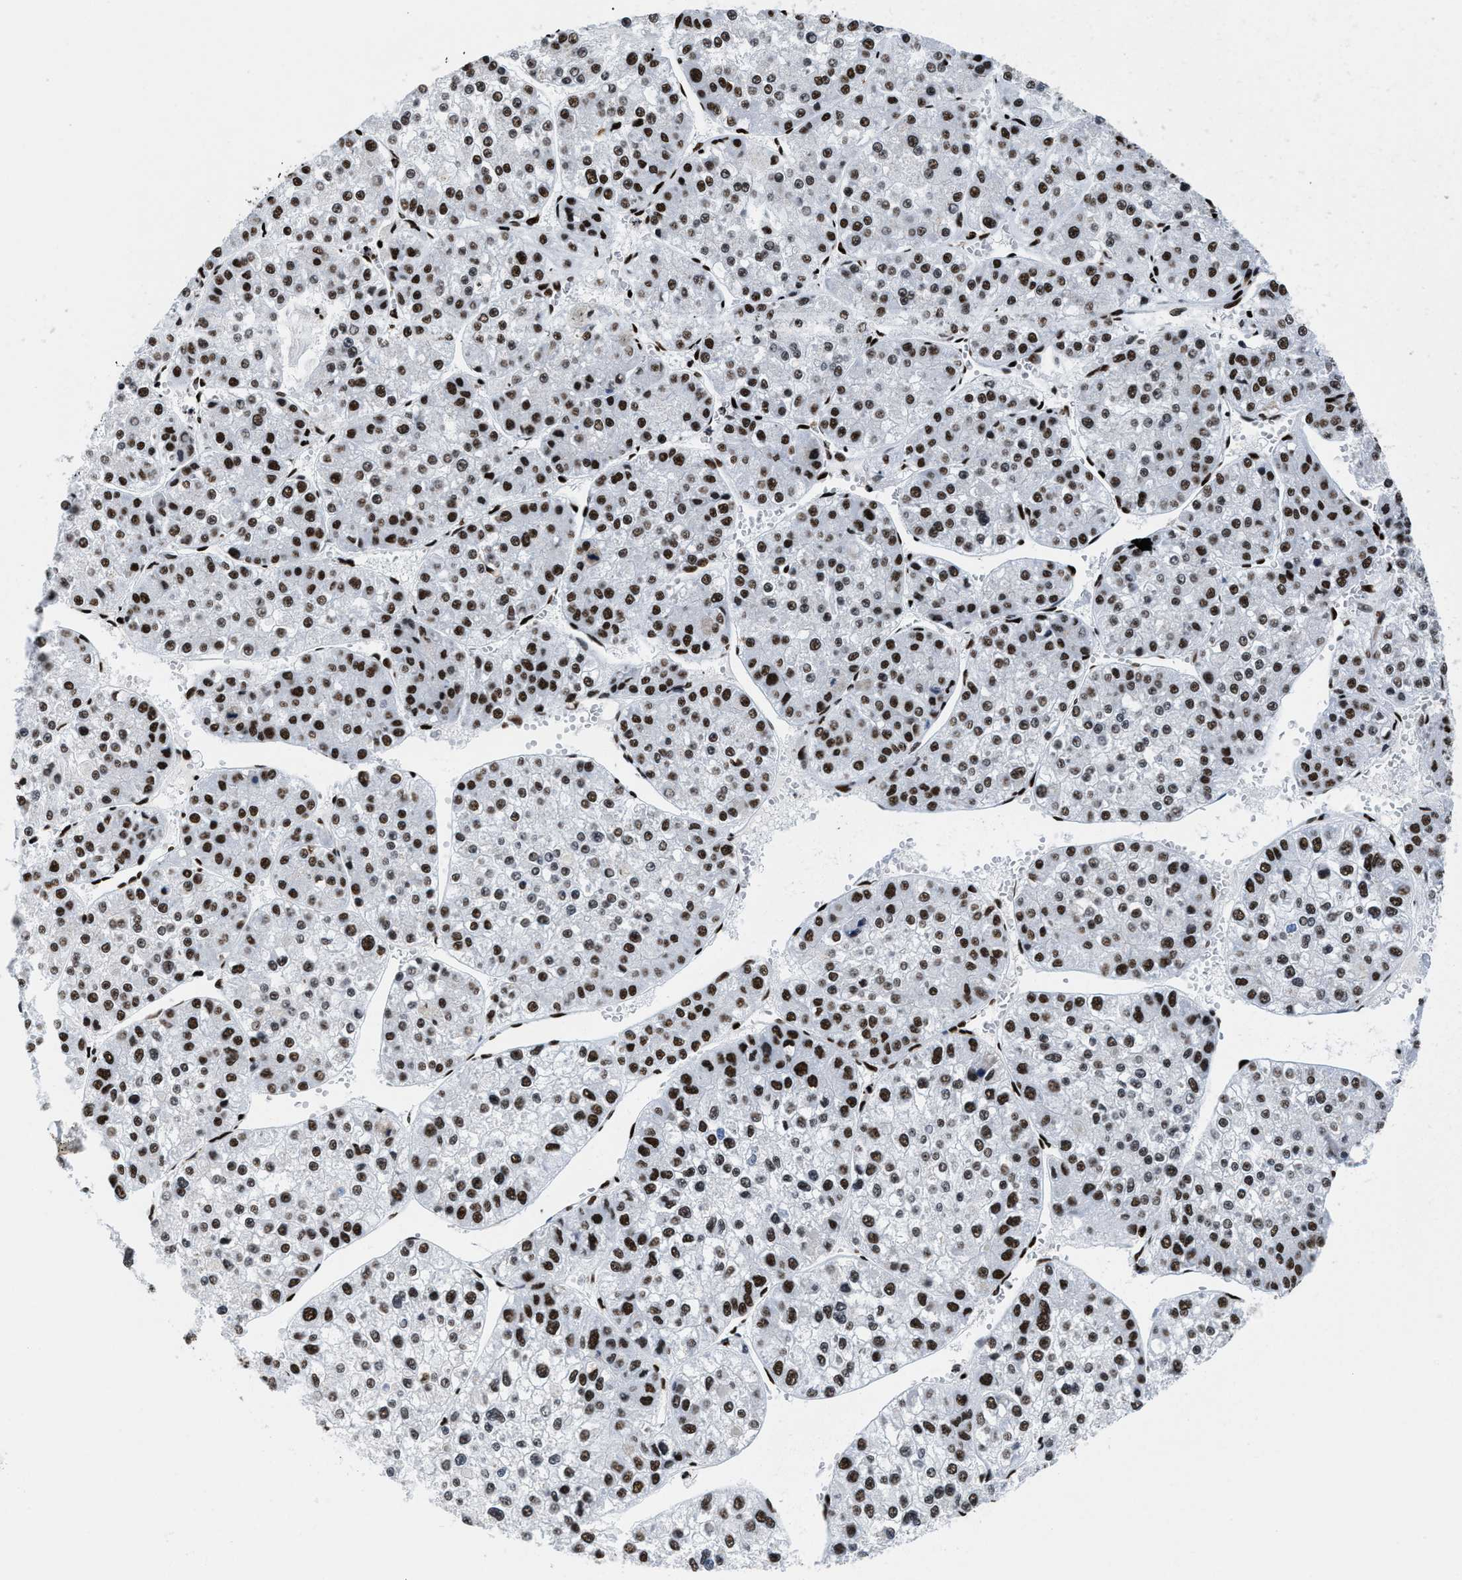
{"staining": {"intensity": "strong", "quantity": ">75%", "location": "nuclear"}, "tissue": "liver cancer", "cell_type": "Tumor cells", "image_type": "cancer", "snomed": [{"axis": "morphology", "description": "Carcinoma, Hepatocellular, NOS"}, {"axis": "topography", "description": "Liver"}], "caption": "Immunohistochemistry (IHC) staining of liver cancer, which displays high levels of strong nuclear positivity in approximately >75% of tumor cells indicating strong nuclear protein staining. The staining was performed using DAB (brown) for protein detection and nuclei were counterstained in hematoxylin (blue).", "gene": "SMARCC2", "patient": {"sex": "female", "age": 73}}